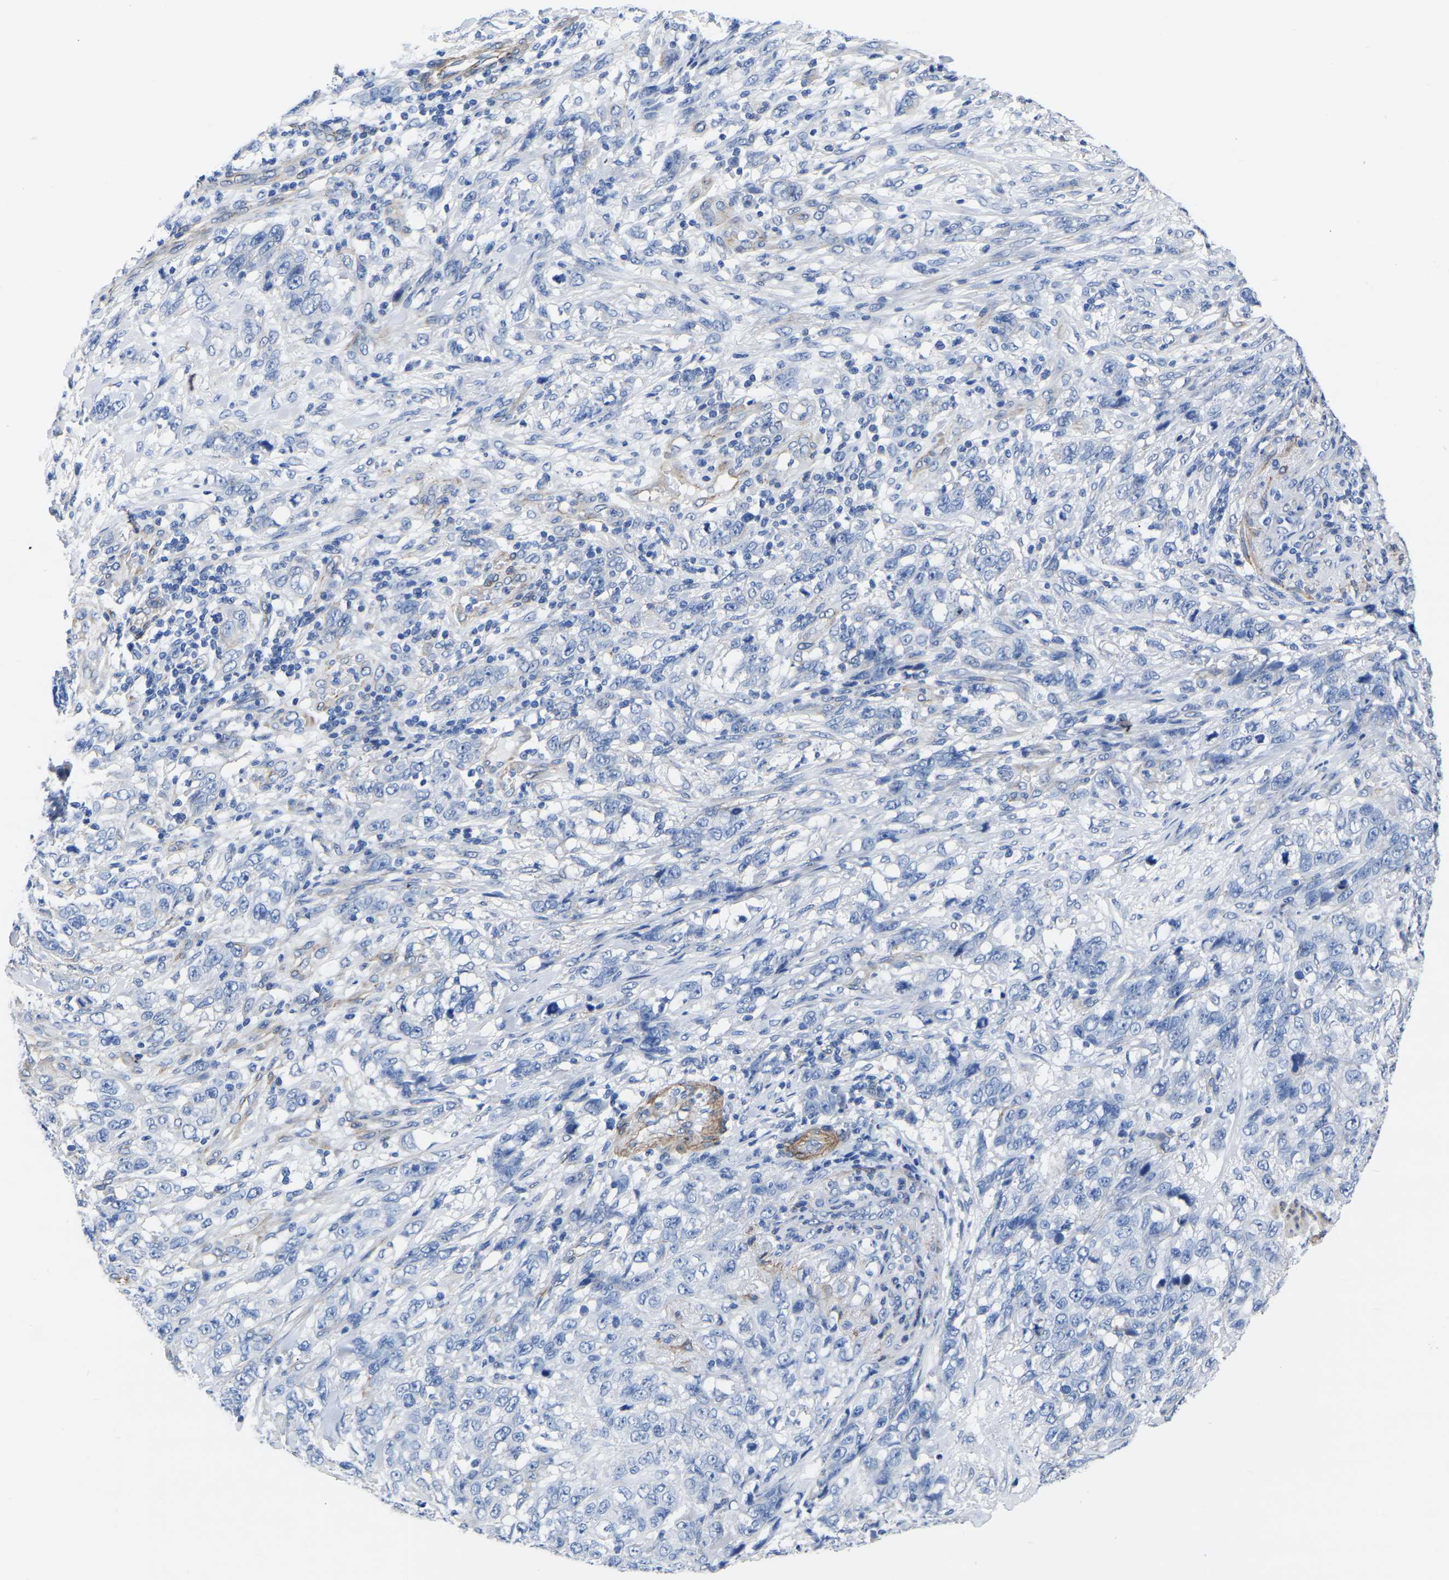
{"staining": {"intensity": "negative", "quantity": "none", "location": "none"}, "tissue": "stomach cancer", "cell_type": "Tumor cells", "image_type": "cancer", "snomed": [{"axis": "morphology", "description": "Adenocarcinoma, NOS"}, {"axis": "topography", "description": "Stomach"}], "caption": "Photomicrograph shows no significant protein staining in tumor cells of stomach cancer (adenocarcinoma).", "gene": "SLC45A3", "patient": {"sex": "male", "age": 48}}